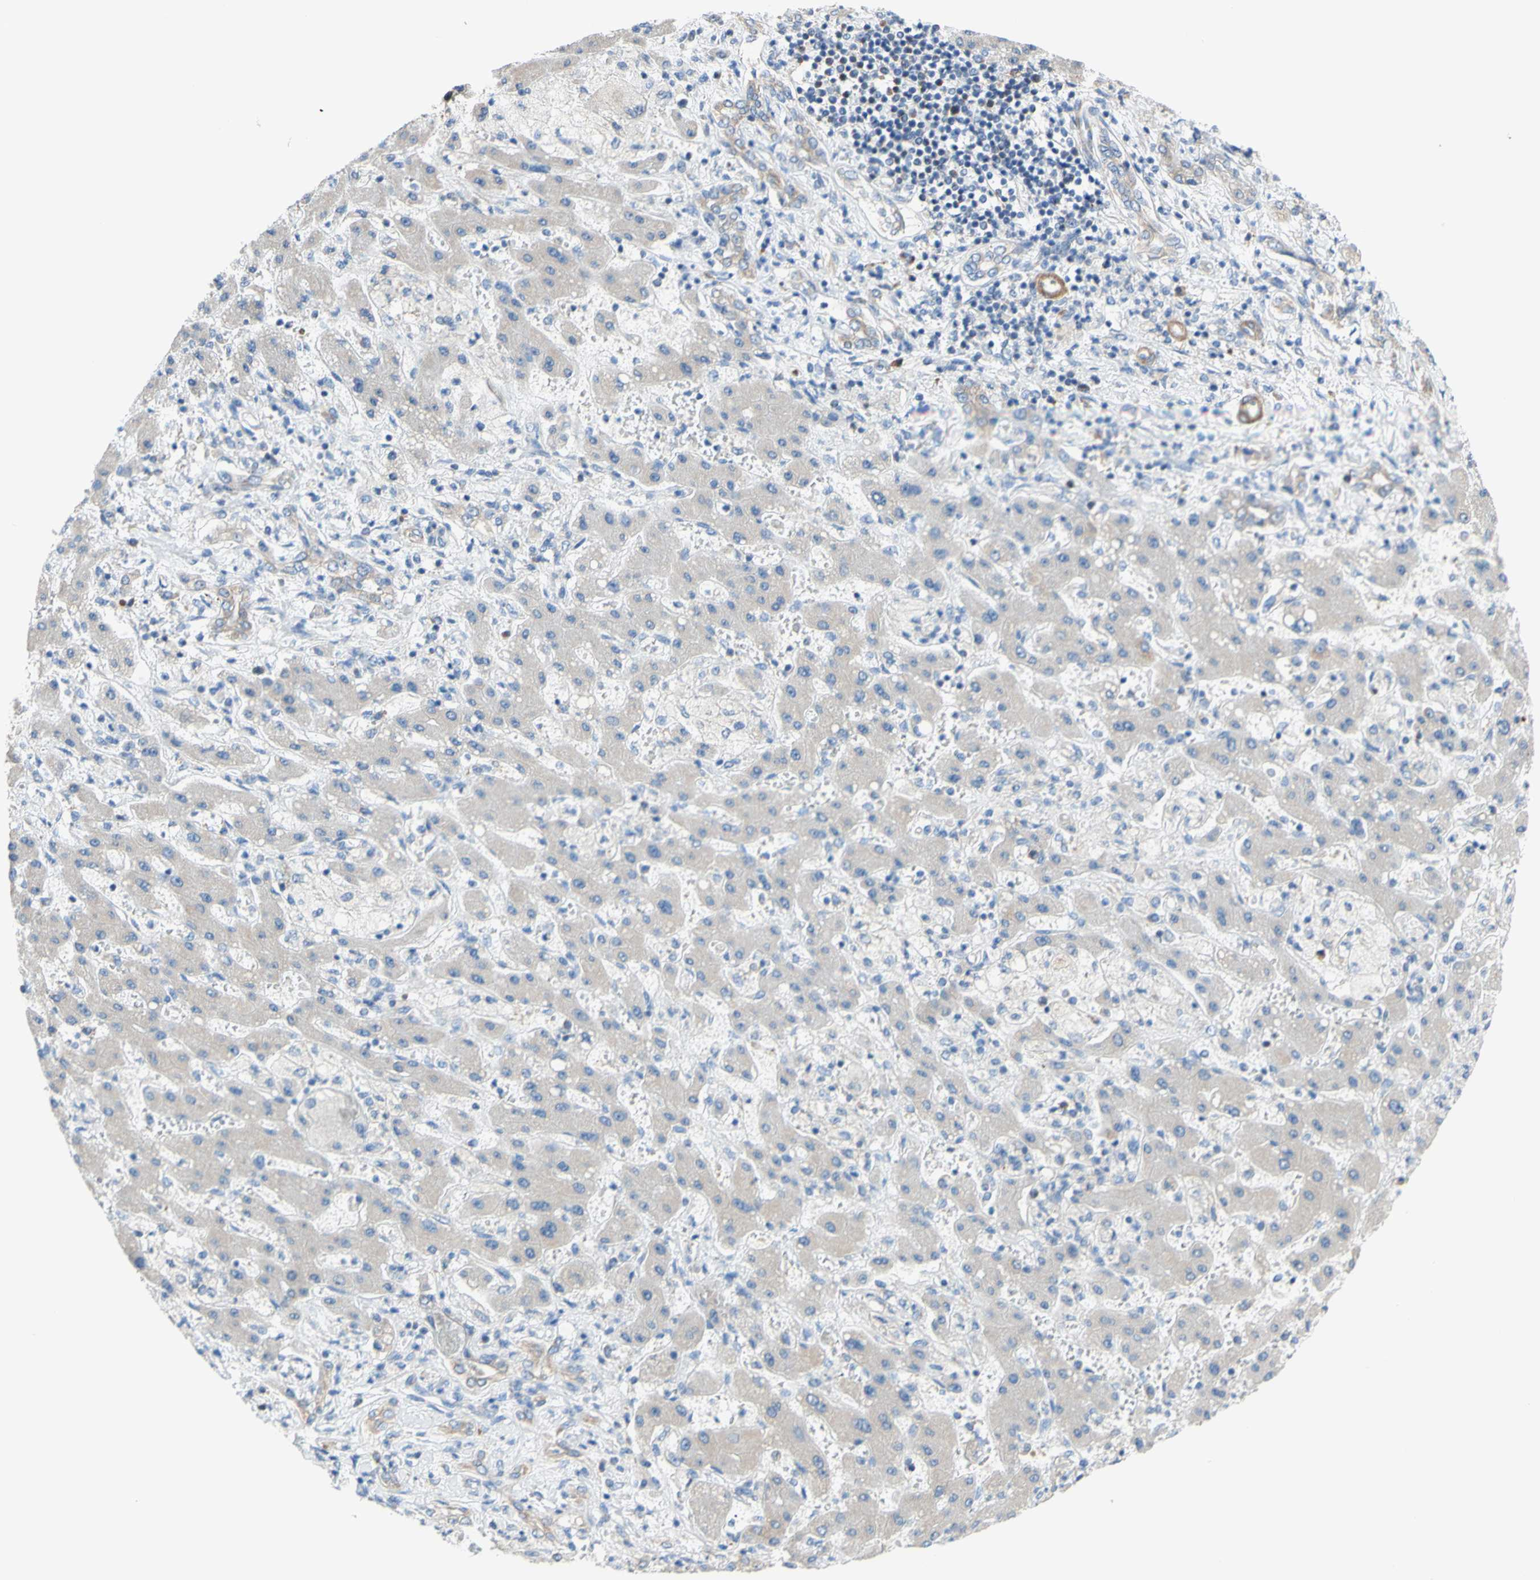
{"staining": {"intensity": "weak", "quantity": ">75%", "location": "cytoplasmic/membranous"}, "tissue": "liver cancer", "cell_type": "Tumor cells", "image_type": "cancer", "snomed": [{"axis": "morphology", "description": "Cholangiocarcinoma"}, {"axis": "topography", "description": "Liver"}], "caption": "Protein analysis of liver cancer (cholangiocarcinoma) tissue demonstrates weak cytoplasmic/membranous positivity in about >75% of tumor cells.", "gene": "RETREG2", "patient": {"sex": "male", "age": 50}}